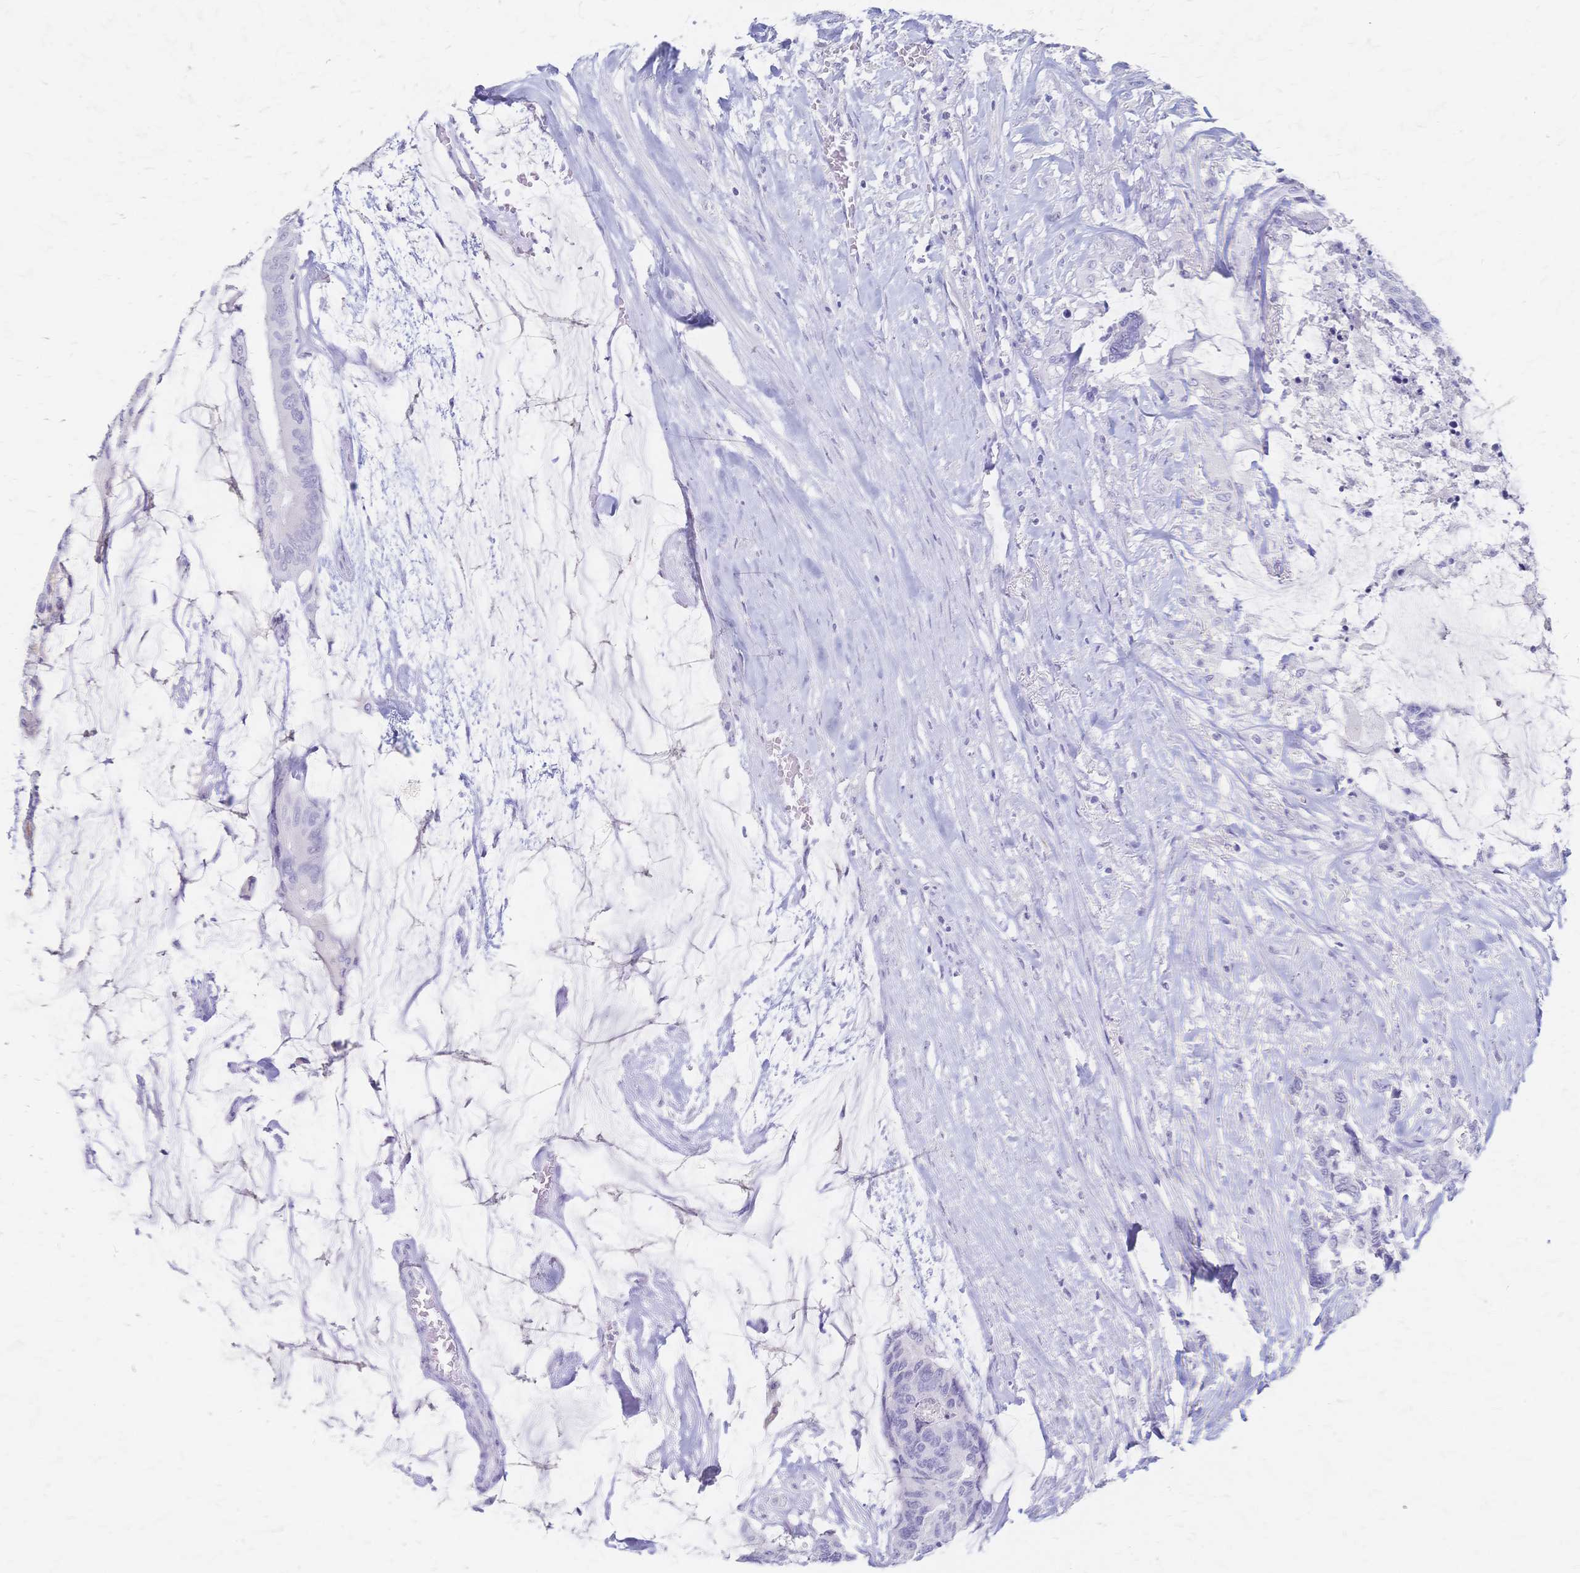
{"staining": {"intensity": "negative", "quantity": "none", "location": "none"}, "tissue": "colorectal cancer", "cell_type": "Tumor cells", "image_type": "cancer", "snomed": [{"axis": "morphology", "description": "Adenocarcinoma, NOS"}, {"axis": "topography", "description": "Rectum"}], "caption": "This is a histopathology image of immunohistochemistry staining of colorectal adenocarcinoma, which shows no staining in tumor cells. The staining was performed using DAB to visualize the protein expression in brown, while the nuclei were stained in blue with hematoxylin (Magnification: 20x).", "gene": "CYB5A", "patient": {"sex": "female", "age": 59}}